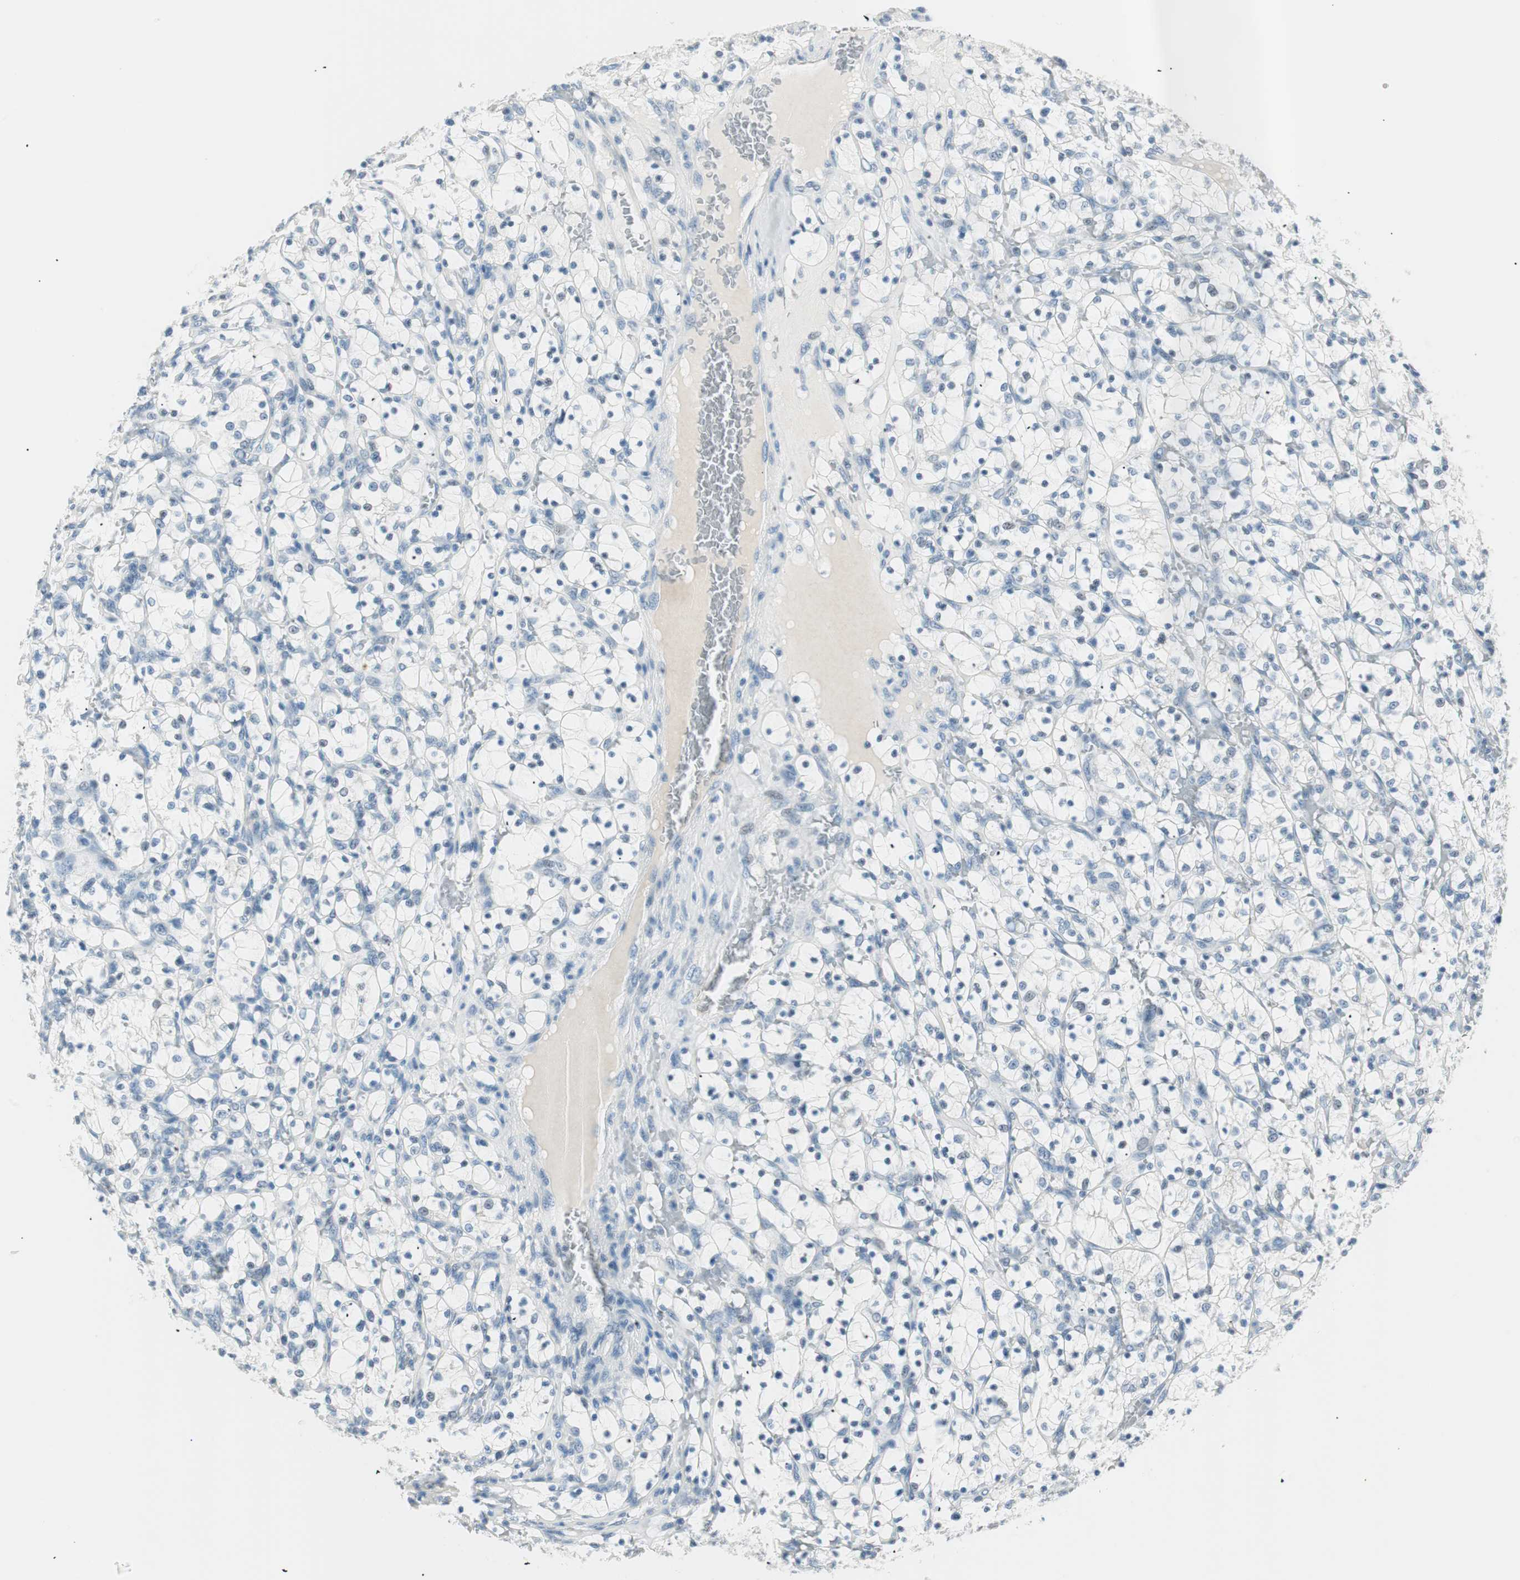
{"staining": {"intensity": "negative", "quantity": "none", "location": "none"}, "tissue": "renal cancer", "cell_type": "Tumor cells", "image_type": "cancer", "snomed": [{"axis": "morphology", "description": "Adenocarcinoma, NOS"}, {"axis": "topography", "description": "Kidney"}], "caption": "The photomicrograph demonstrates no significant staining in tumor cells of adenocarcinoma (renal).", "gene": "HOXB13", "patient": {"sex": "female", "age": 69}}